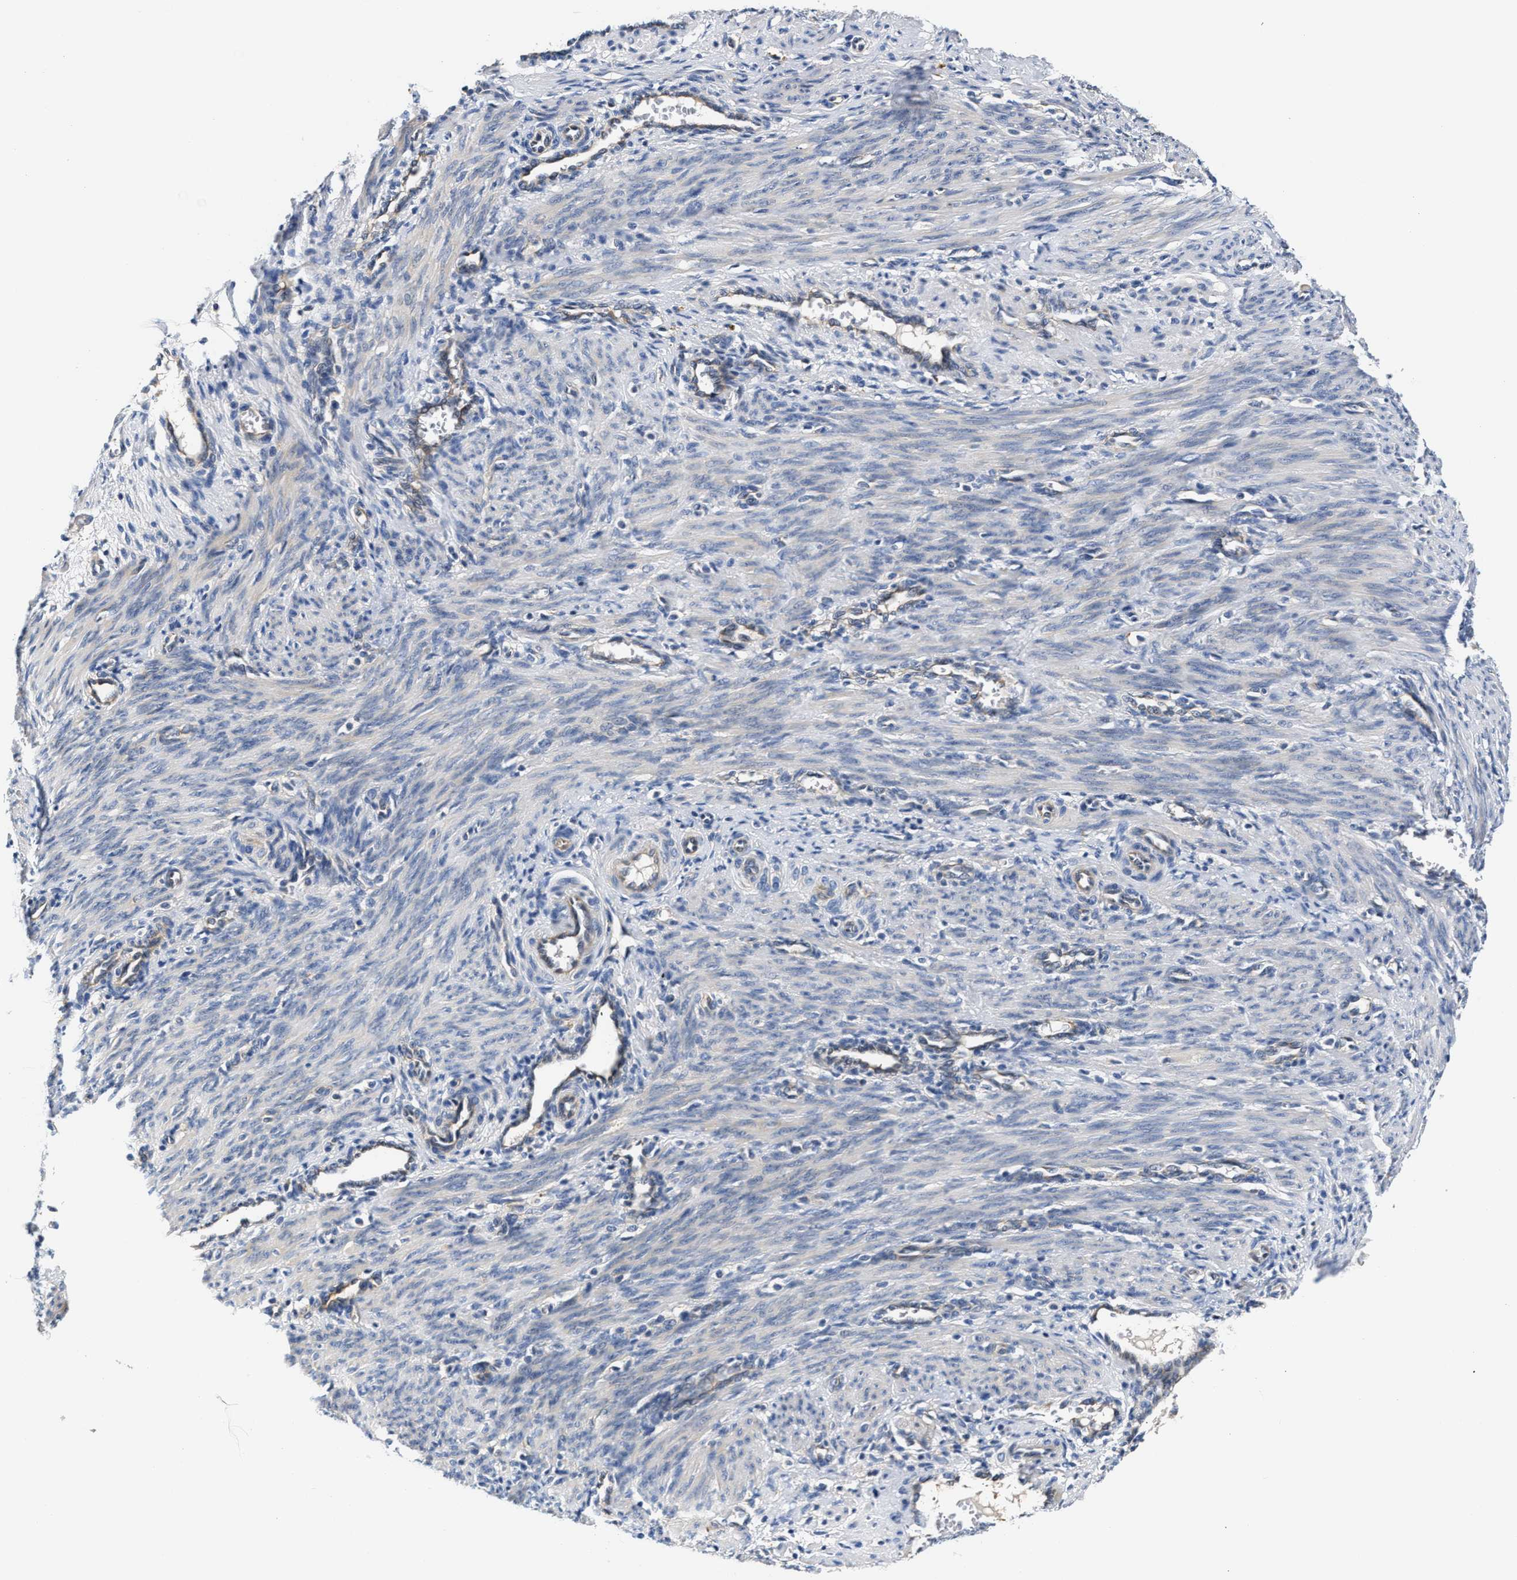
{"staining": {"intensity": "negative", "quantity": "none", "location": "none"}, "tissue": "smooth muscle", "cell_type": "Smooth muscle cells", "image_type": "normal", "snomed": [{"axis": "morphology", "description": "Normal tissue, NOS"}, {"axis": "topography", "description": "Endometrium"}], "caption": "Immunohistochemical staining of normal smooth muscle shows no significant positivity in smooth muscle cells. (DAB (3,3'-diaminobenzidine) immunohistochemistry (IHC) visualized using brightfield microscopy, high magnification).", "gene": "FAM185A", "patient": {"sex": "female", "age": 33}}